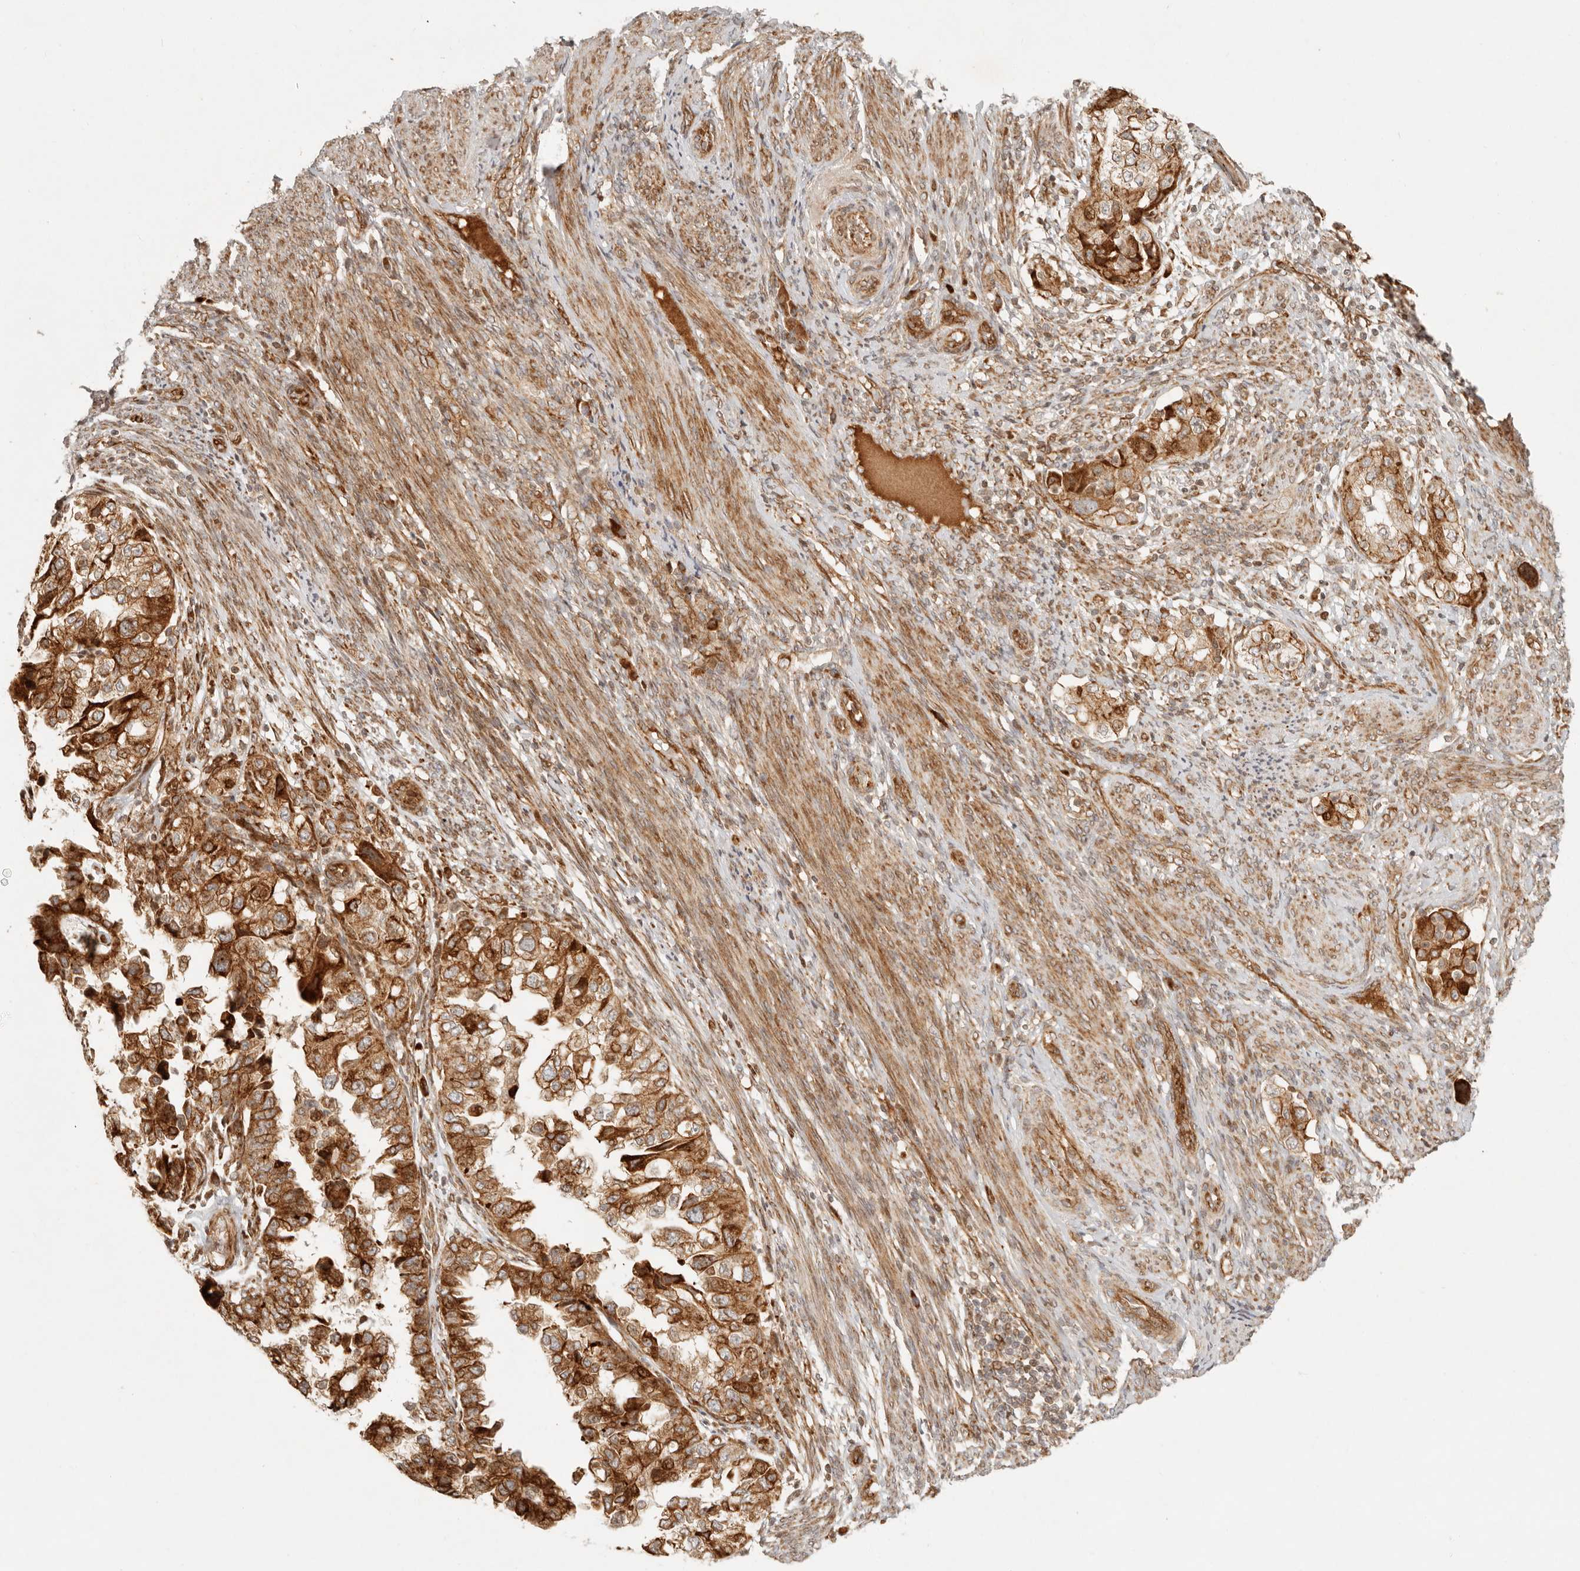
{"staining": {"intensity": "strong", "quantity": ">75%", "location": "cytoplasmic/membranous"}, "tissue": "endometrial cancer", "cell_type": "Tumor cells", "image_type": "cancer", "snomed": [{"axis": "morphology", "description": "Adenocarcinoma, NOS"}, {"axis": "topography", "description": "Endometrium"}], "caption": "Adenocarcinoma (endometrial) was stained to show a protein in brown. There is high levels of strong cytoplasmic/membranous expression in approximately >75% of tumor cells. Using DAB (3,3'-diaminobenzidine) (brown) and hematoxylin (blue) stains, captured at high magnification using brightfield microscopy.", "gene": "KLHL38", "patient": {"sex": "female", "age": 85}}